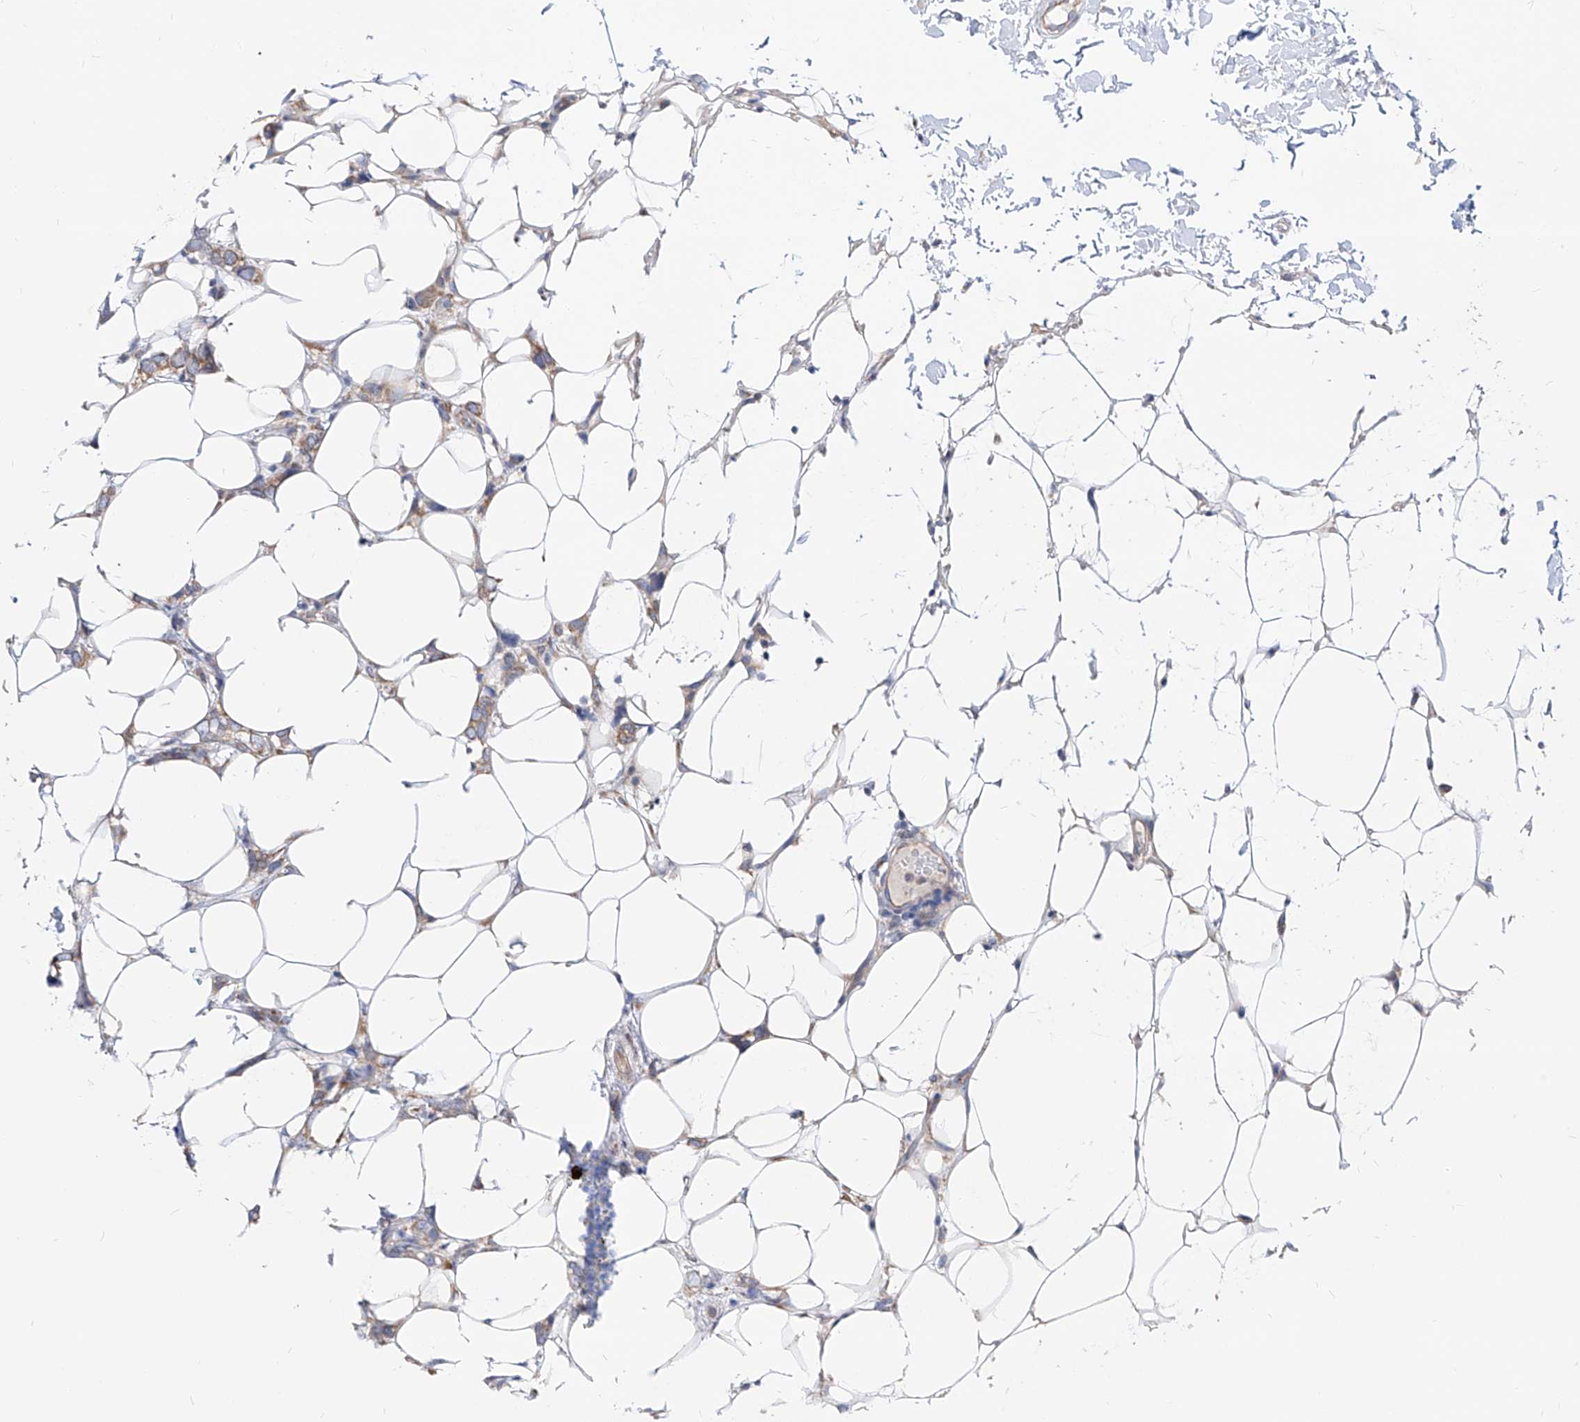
{"staining": {"intensity": "weak", "quantity": "<25%", "location": "cytoplasmic/membranous"}, "tissue": "breast cancer", "cell_type": "Tumor cells", "image_type": "cancer", "snomed": [{"axis": "morphology", "description": "Normal tissue, NOS"}, {"axis": "morphology", "description": "Lobular carcinoma"}, {"axis": "topography", "description": "Breast"}], "caption": "Immunohistochemical staining of human breast cancer shows no significant expression in tumor cells.", "gene": "UFL1", "patient": {"sex": "female", "age": 47}}